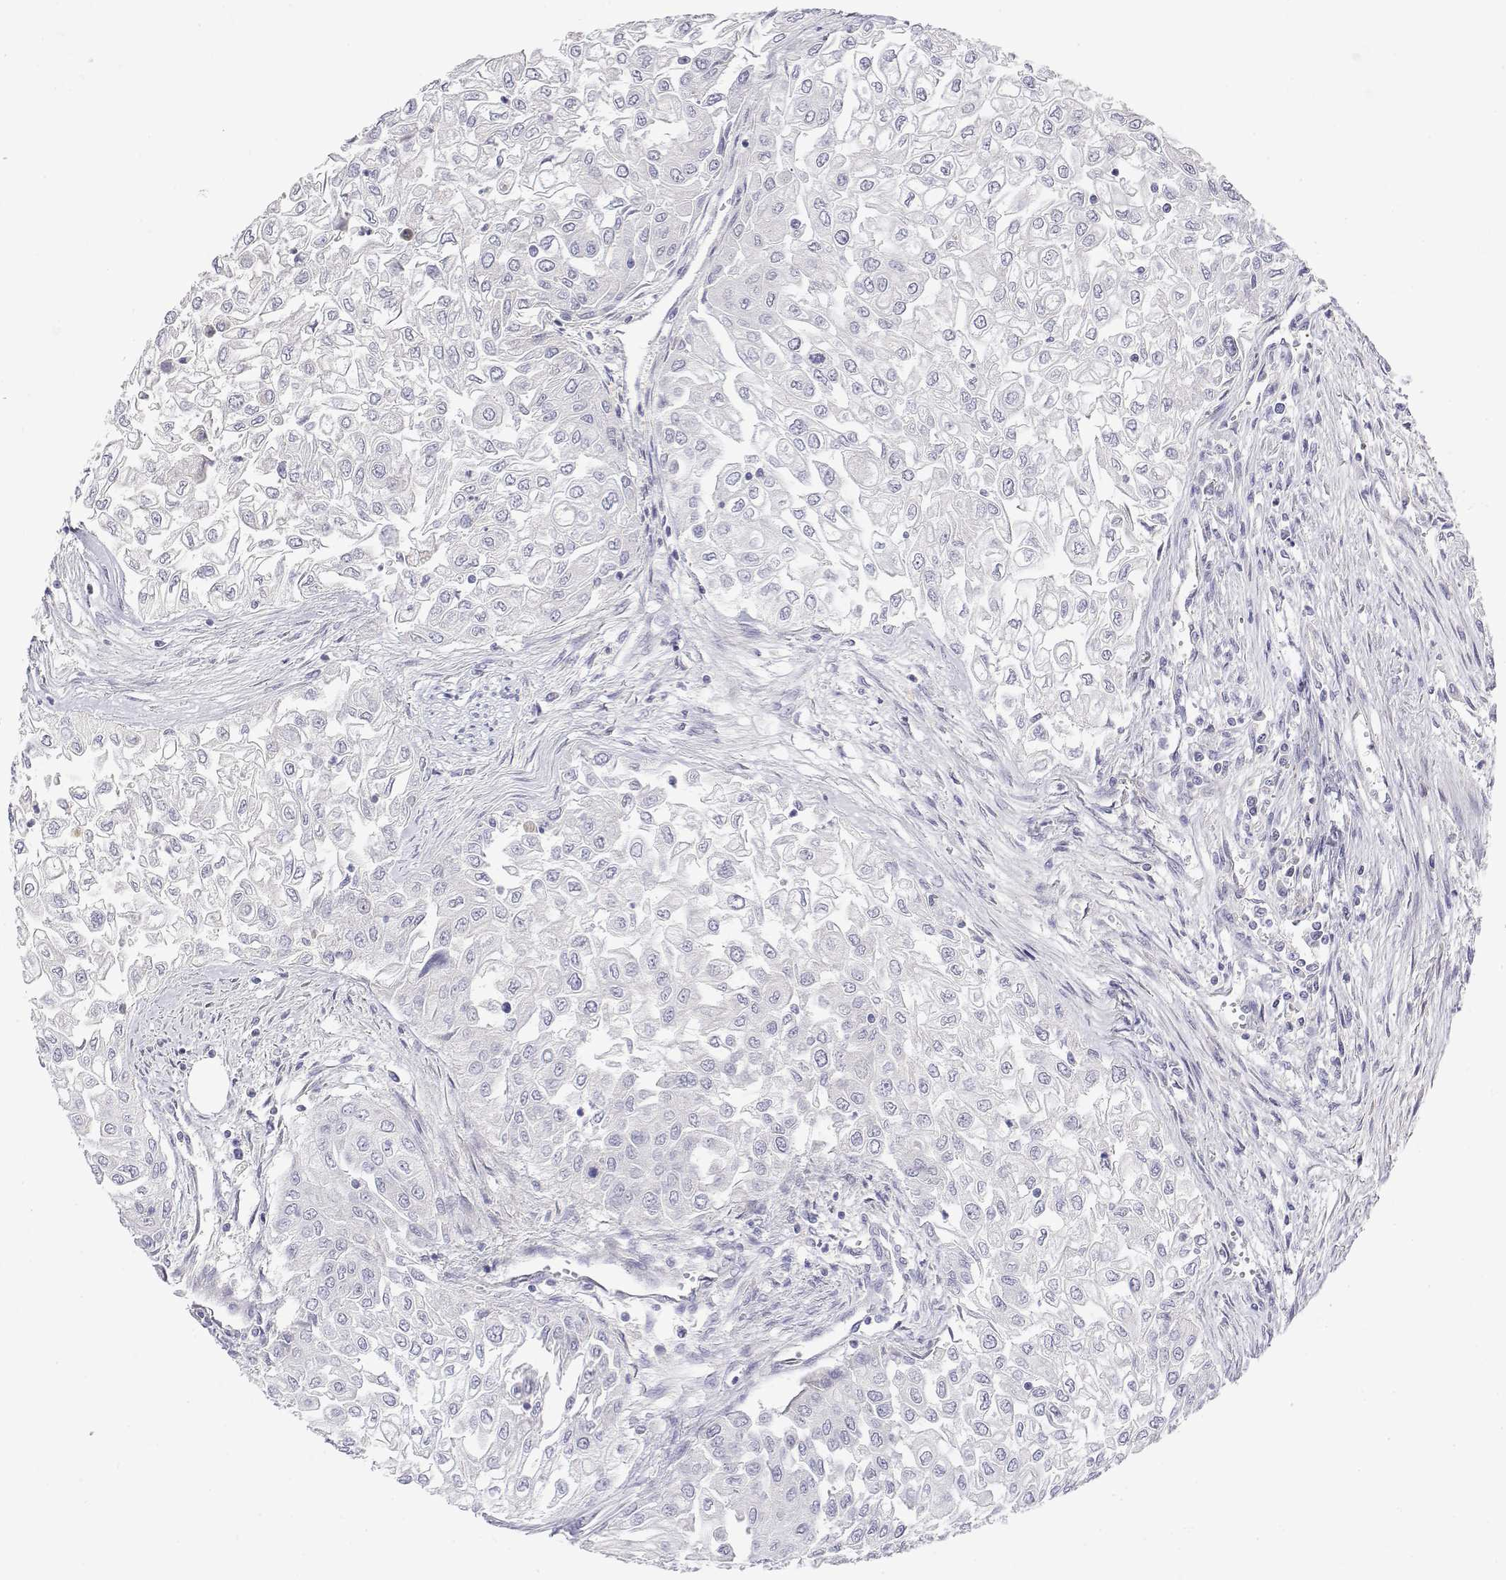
{"staining": {"intensity": "negative", "quantity": "none", "location": "none"}, "tissue": "urothelial cancer", "cell_type": "Tumor cells", "image_type": "cancer", "snomed": [{"axis": "morphology", "description": "Urothelial carcinoma, High grade"}, {"axis": "topography", "description": "Urinary bladder"}], "caption": "Tumor cells are negative for brown protein staining in high-grade urothelial carcinoma.", "gene": "GGACT", "patient": {"sex": "male", "age": 62}}